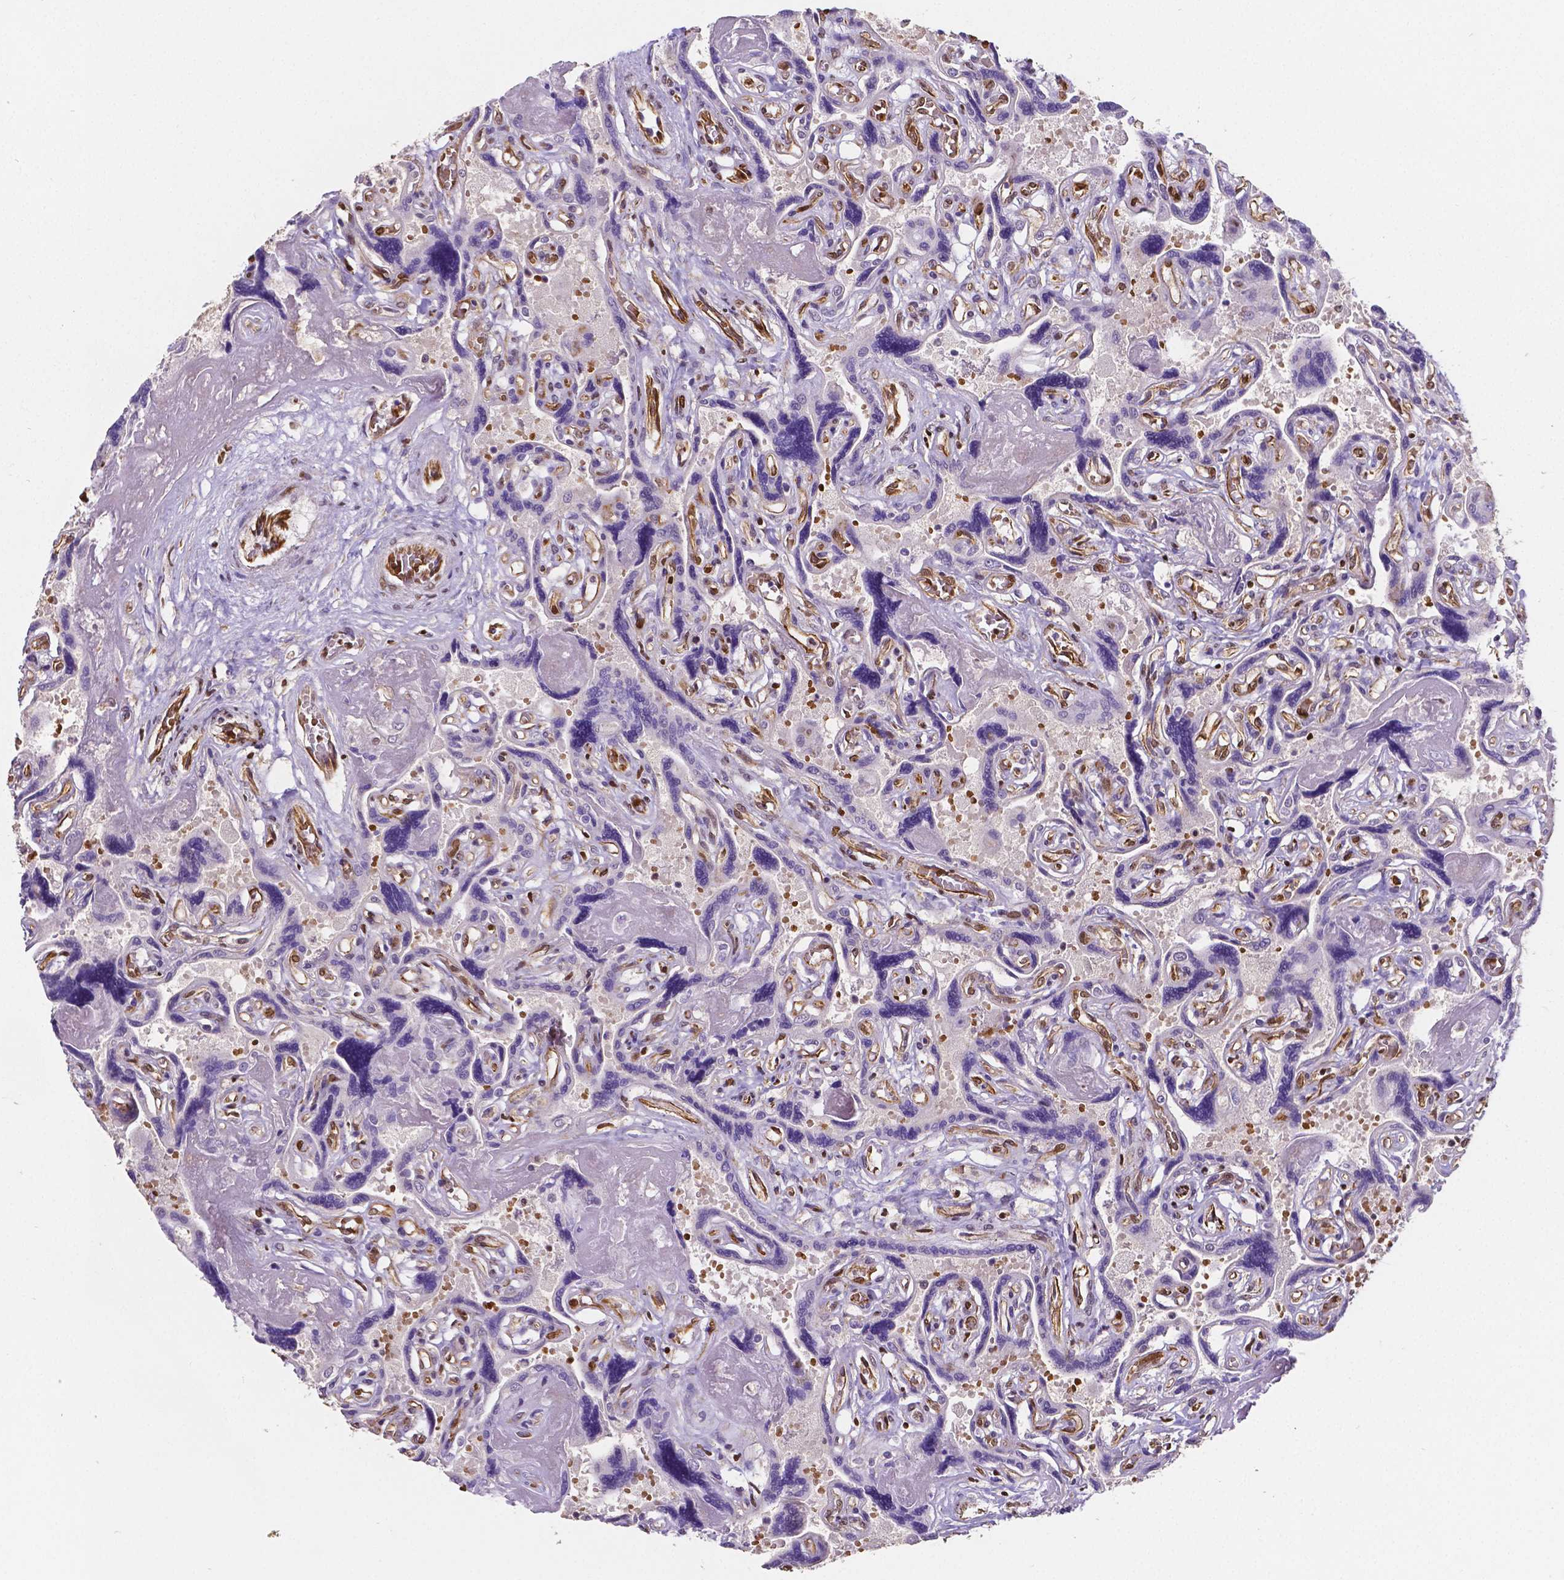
{"staining": {"intensity": "weak", "quantity": ">75%", "location": "cytoplasmic/membranous"}, "tissue": "placenta", "cell_type": "Decidual cells", "image_type": "normal", "snomed": [{"axis": "morphology", "description": "Normal tissue, NOS"}, {"axis": "topography", "description": "Placenta"}], "caption": "Brown immunohistochemical staining in unremarkable human placenta exhibits weak cytoplasmic/membranous staining in approximately >75% of decidual cells. The staining is performed using DAB (3,3'-diaminobenzidine) brown chromogen to label protein expression. The nuclei are counter-stained blue using hematoxylin.", "gene": "MEF2C", "patient": {"sex": "female", "age": 32}}